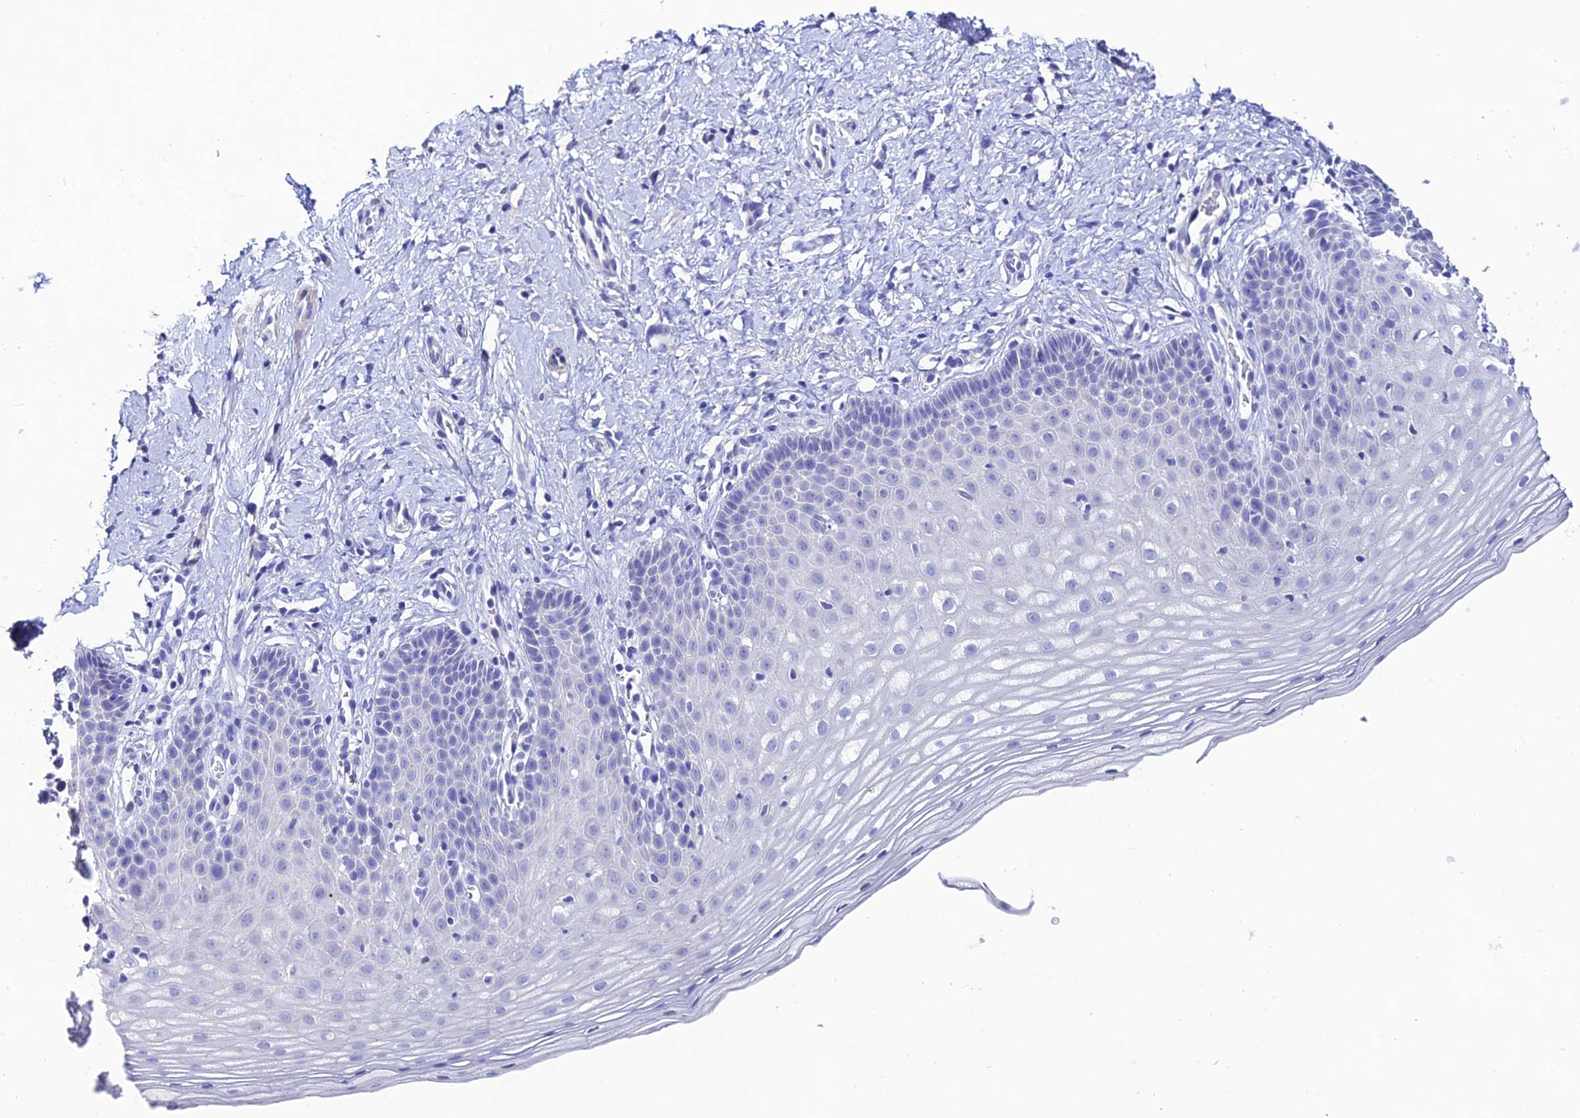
{"staining": {"intensity": "negative", "quantity": "none", "location": "none"}, "tissue": "cervix", "cell_type": "Glandular cells", "image_type": "normal", "snomed": [{"axis": "morphology", "description": "Normal tissue, NOS"}, {"axis": "topography", "description": "Cervix"}], "caption": "Protein analysis of benign cervix demonstrates no significant expression in glandular cells. (DAB immunohistochemistry (IHC), high magnification).", "gene": "NLRP6", "patient": {"sex": "female", "age": 36}}